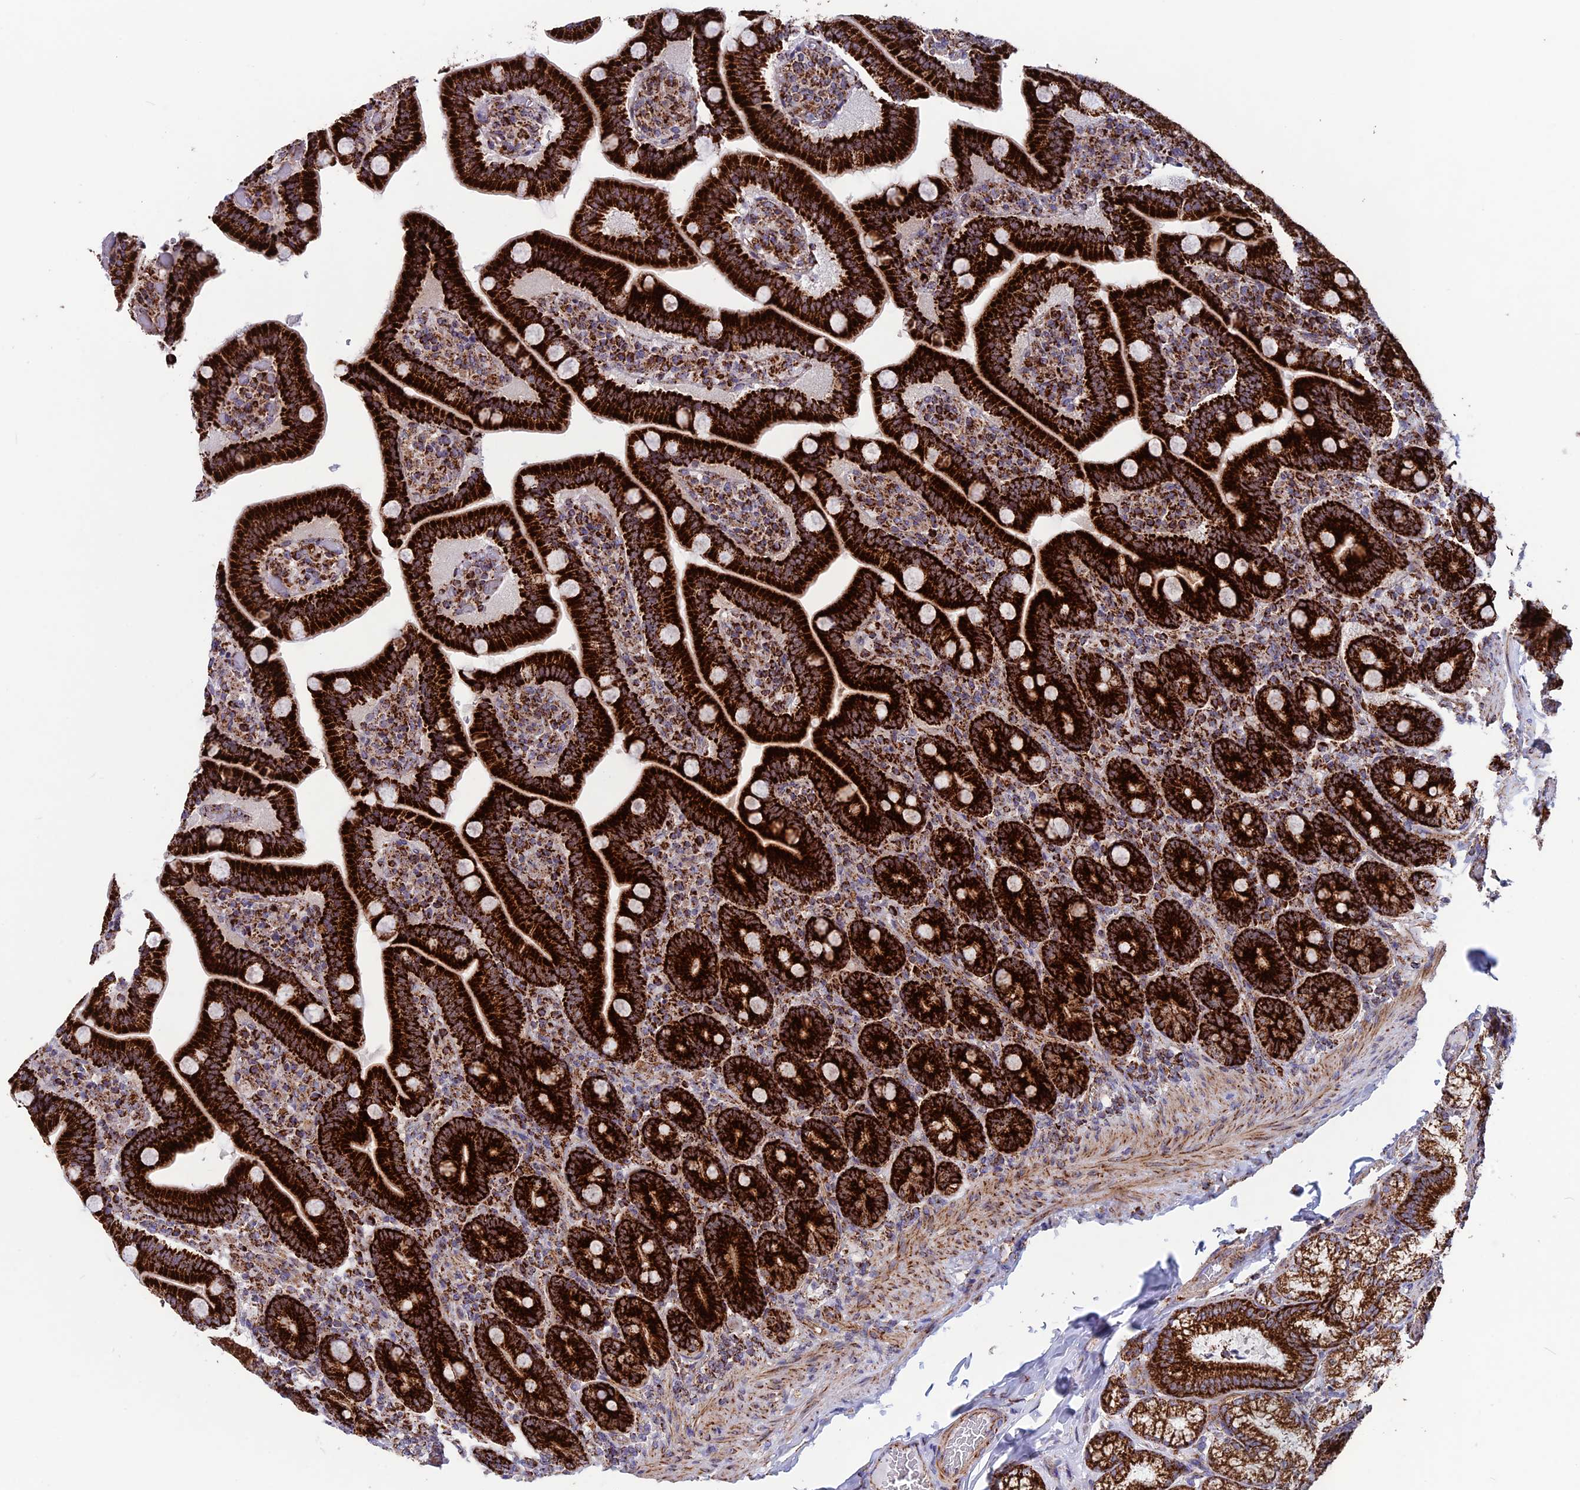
{"staining": {"intensity": "strong", "quantity": ">75%", "location": "cytoplasmic/membranous"}, "tissue": "duodenum", "cell_type": "Glandular cells", "image_type": "normal", "snomed": [{"axis": "morphology", "description": "Normal tissue, NOS"}, {"axis": "topography", "description": "Duodenum"}], "caption": "This histopathology image demonstrates immunohistochemistry staining of benign human duodenum, with high strong cytoplasmic/membranous staining in about >75% of glandular cells.", "gene": "MRPS18B", "patient": {"sex": "female", "age": 62}}